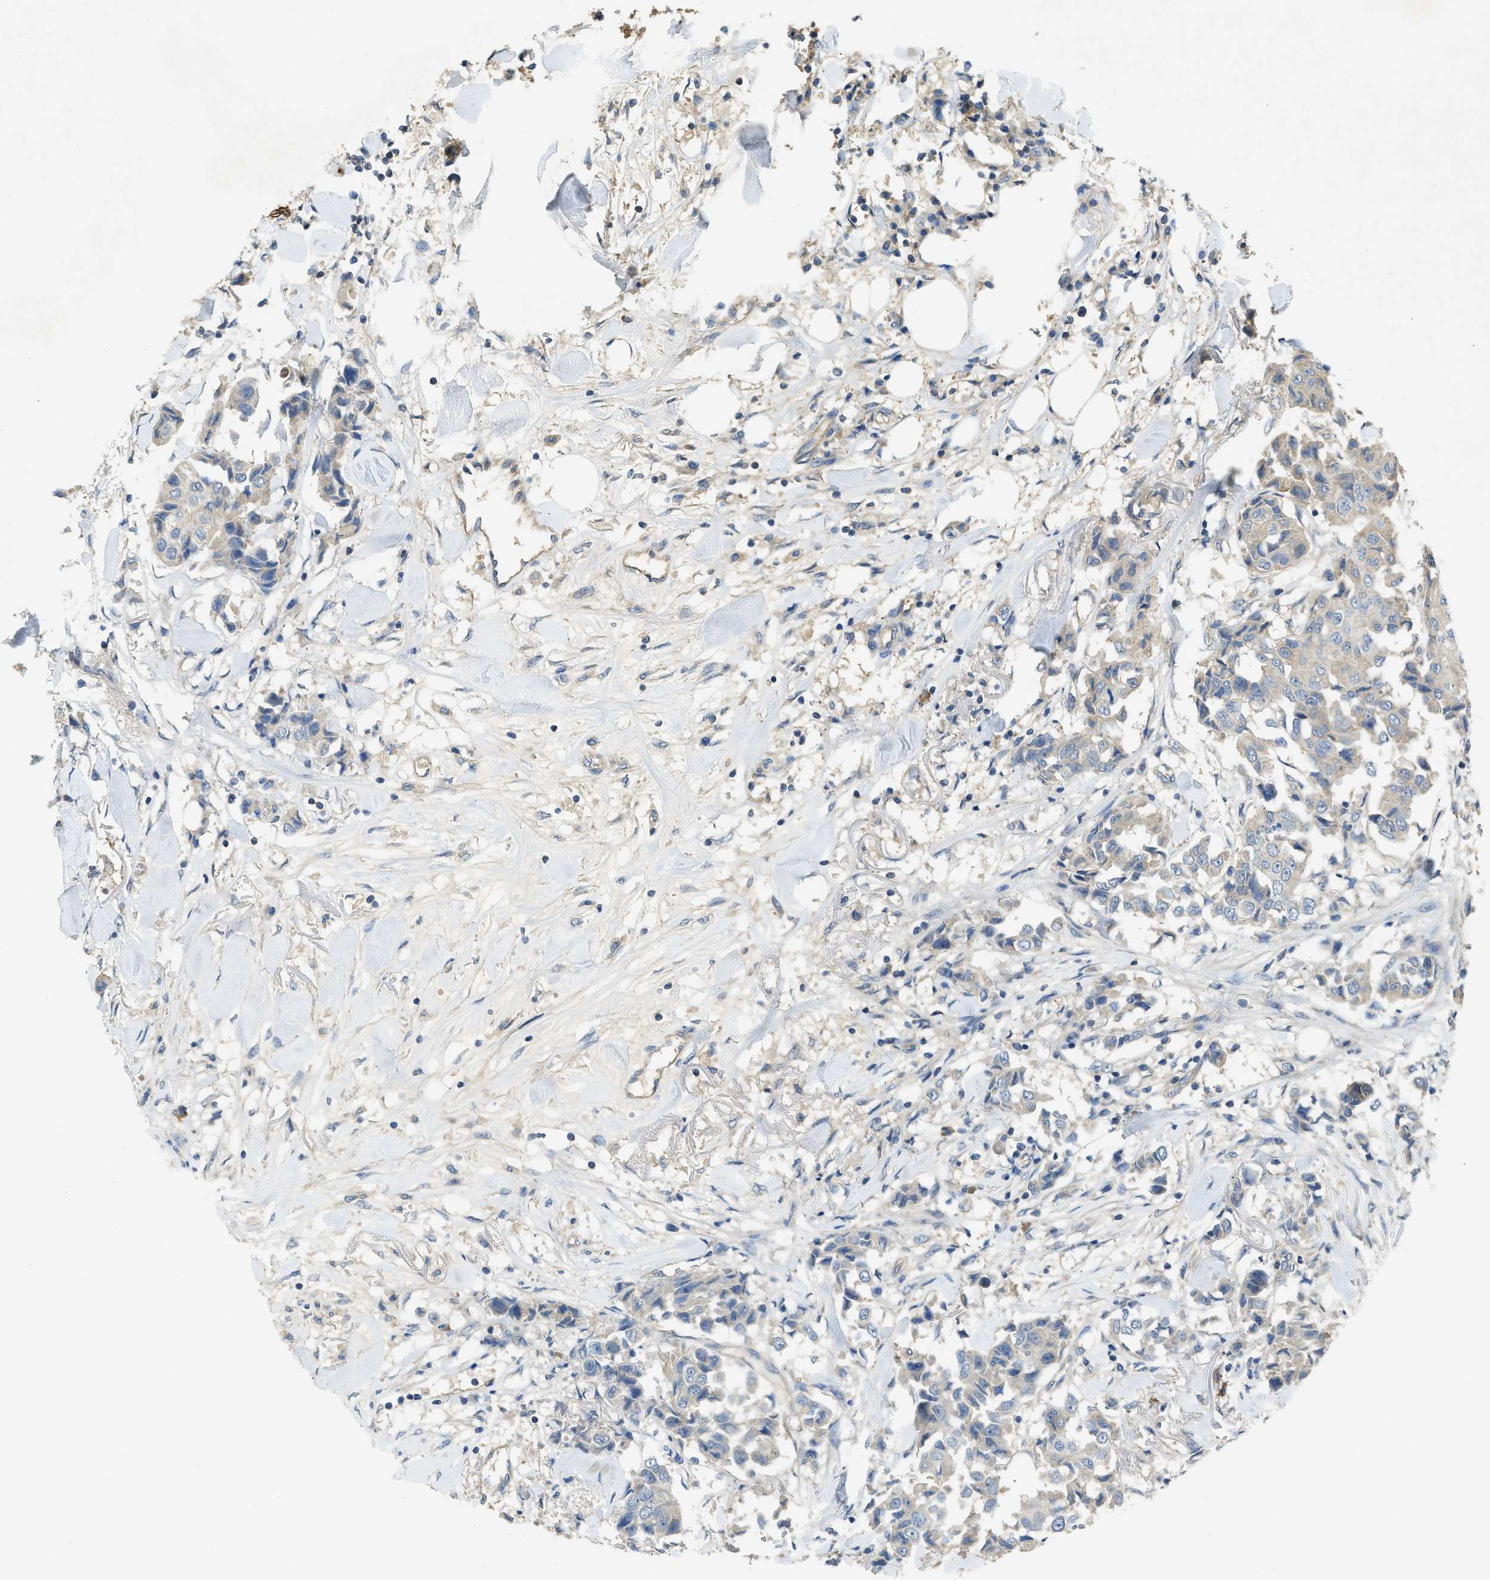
{"staining": {"intensity": "negative", "quantity": "none", "location": "none"}, "tissue": "breast cancer", "cell_type": "Tumor cells", "image_type": "cancer", "snomed": [{"axis": "morphology", "description": "Duct carcinoma"}, {"axis": "topography", "description": "Breast"}], "caption": "The immunohistochemistry (IHC) histopathology image has no significant positivity in tumor cells of breast invasive ductal carcinoma tissue. (DAB immunohistochemistry visualized using brightfield microscopy, high magnification).", "gene": "PPP3CA", "patient": {"sex": "female", "age": 80}}